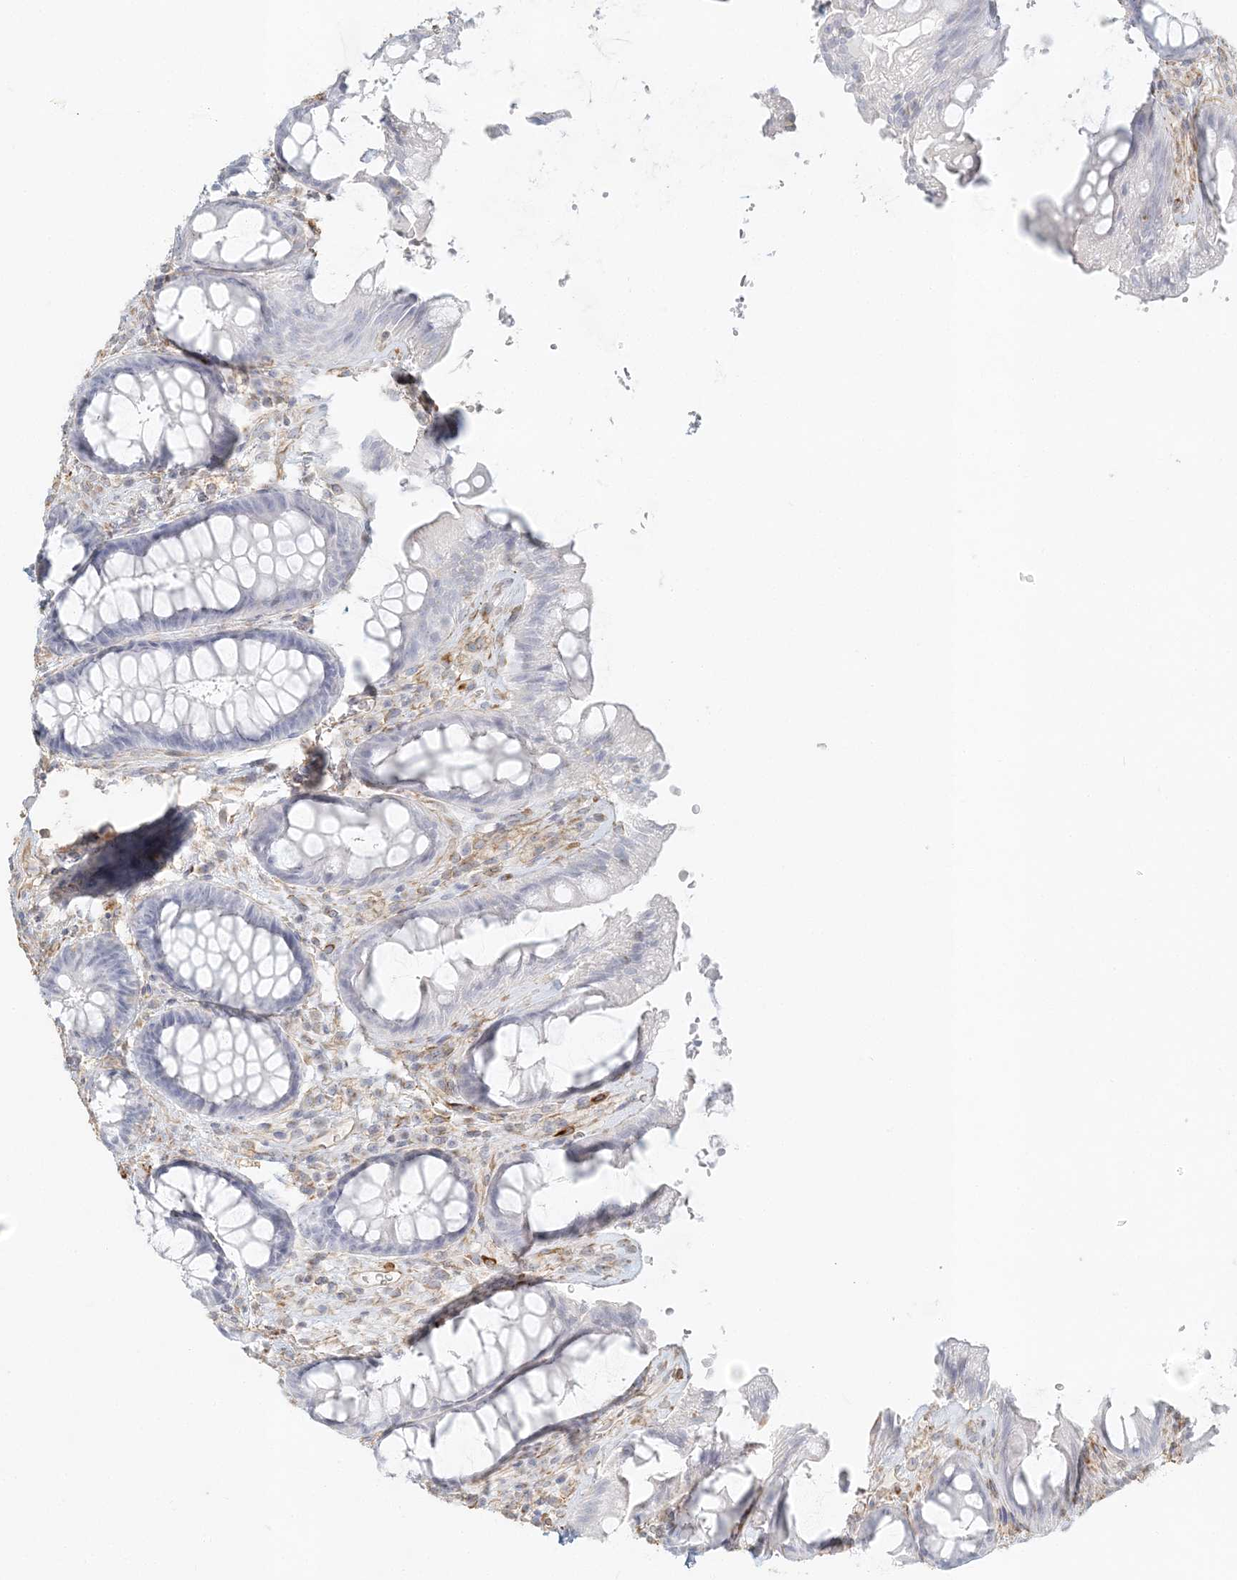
{"staining": {"intensity": "negative", "quantity": "none", "location": "none"}, "tissue": "rectum", "cell_type": "Glandular cells", "image_type": "normal", "snomed": [{"axis": "morphology", "description": "Normal tissue, NOS"}, {"axis": "topography", "description": "Rectum"}], "caption": "High power microscopy photomicrograph of an immunohistochemistry (IHC) histopathology image of benign rectum, revealing no significant expression in glandular cells.", "gene": "DMRTB1", "patient": {"sex": "female", "age": 46}}